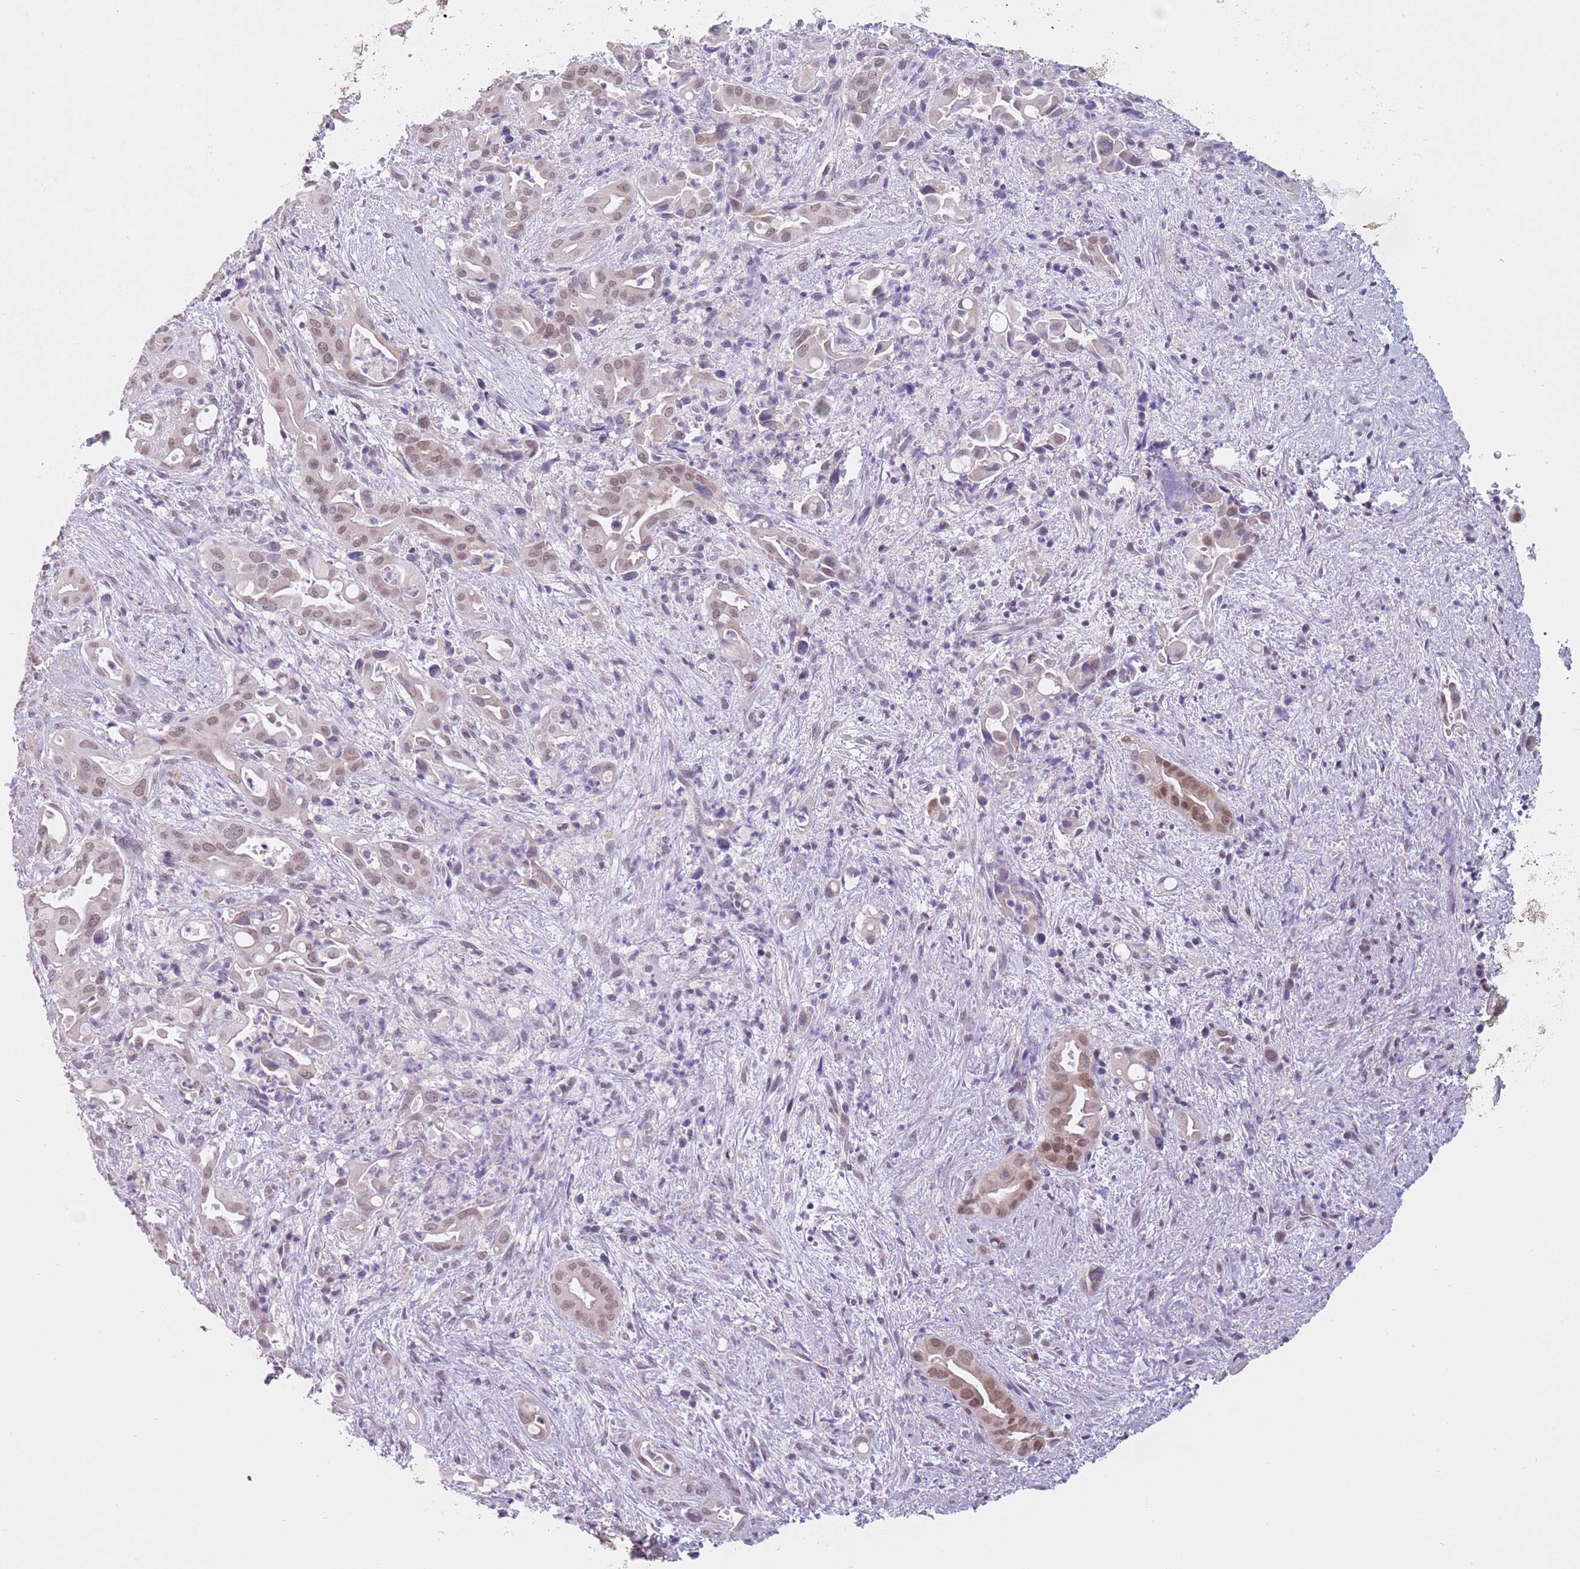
{"staining": {"intensity": "moderate", "quantity": ">75%", "location": "nuclear"}, "tissue": "liver cancer", "cell_type": "Tumor cells", "image_type": "cancer", "snomed": [{"axis": "morphology", "description": "Cholangiocarcinoma"}, {"axis": "topography", "description": "Liver"}], "caption": "Human liver cancer stained with a brown dye displays moderate nuclear positive staining in about >75% of tumor cells.", "gene": "ZNF574", "patient": {"sex": "female", "age": 68}}